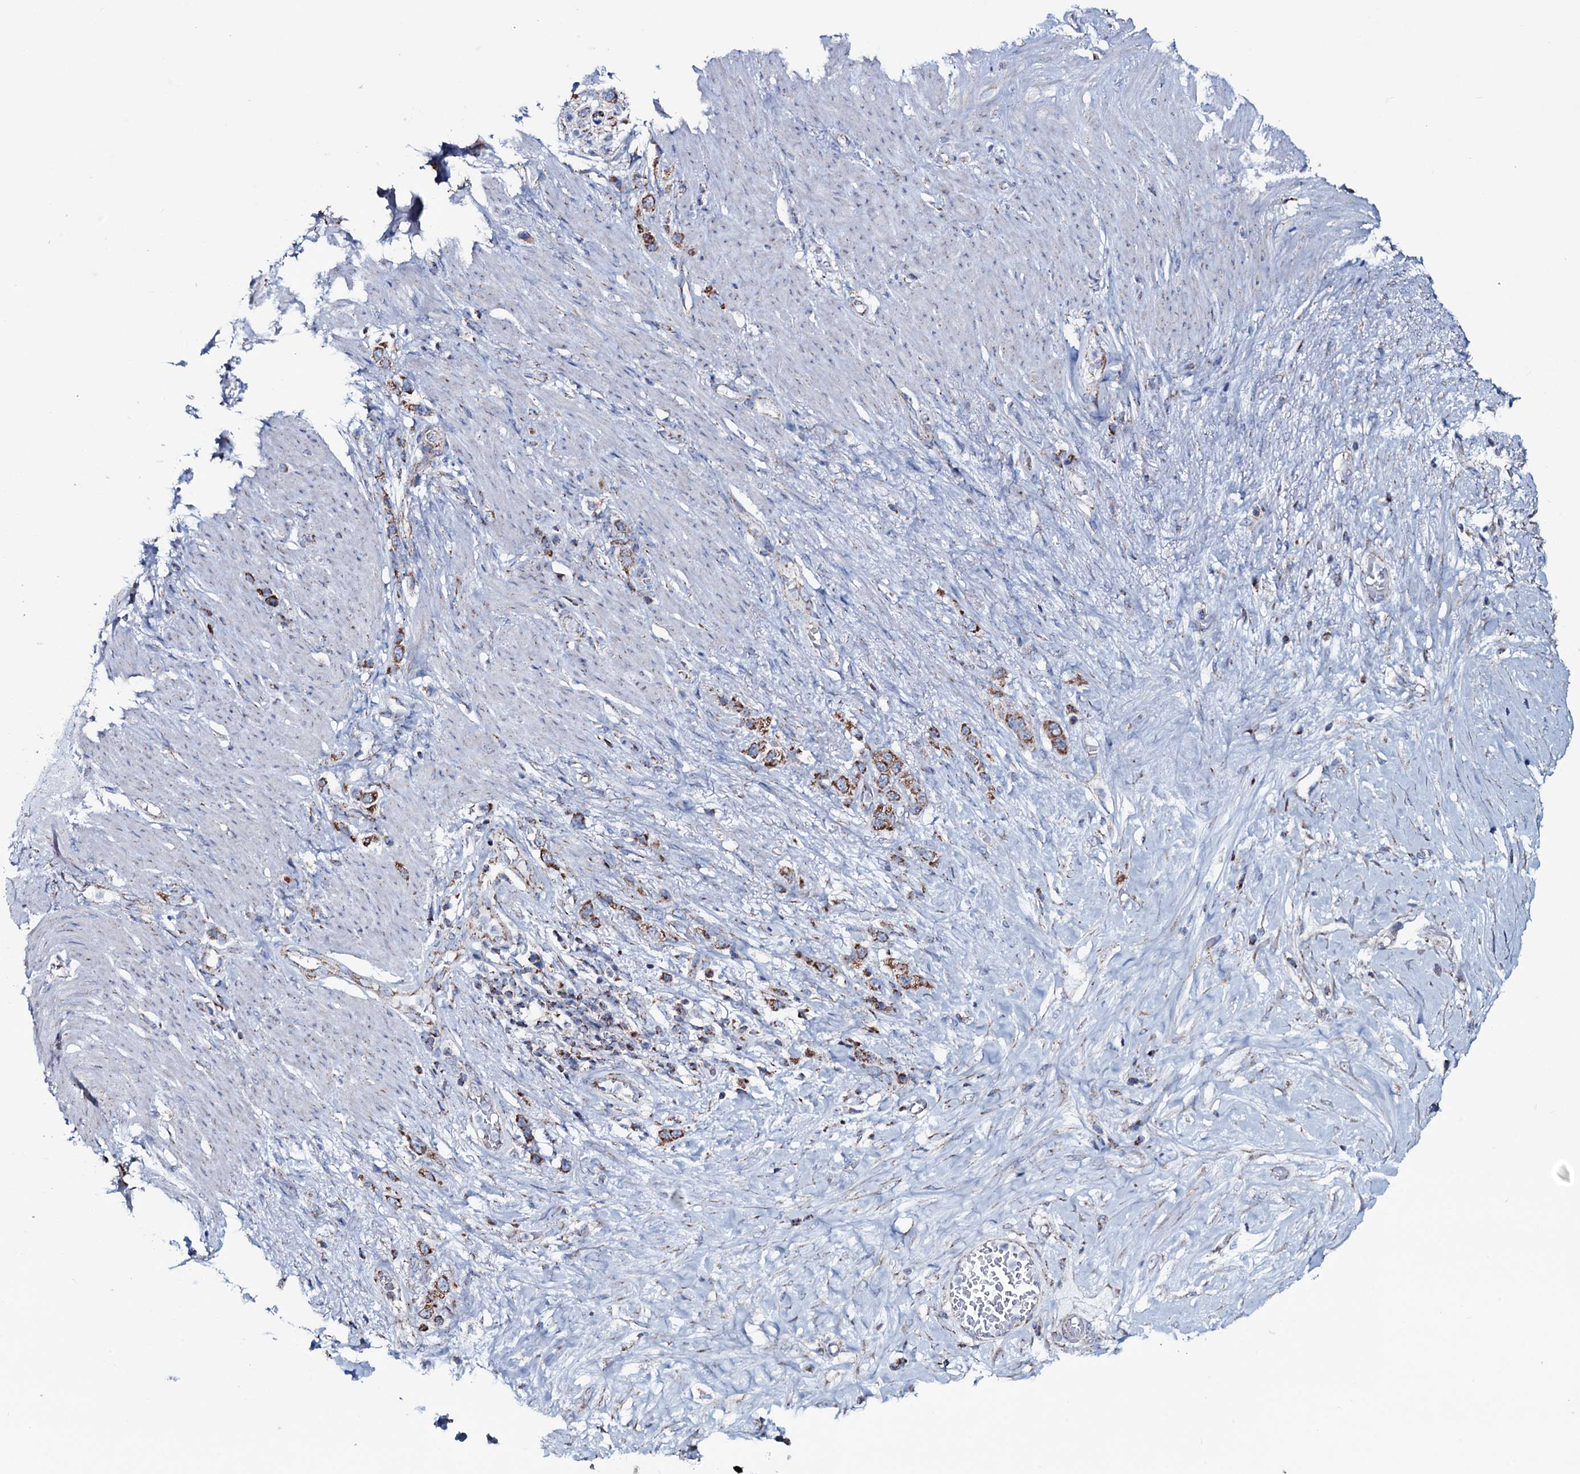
{"staining": {"intensity": "strong", "quantity": ">75%", "location": "cytoplasmic/membranous"}, "tissue": "stomach cancer", "cell_type": "Tumor cells", "image_type": "cancer", "snomed": [{"axis": "morphology", "description": "Adenocarcinoma, NOS"}, {"axis": "morphology", "description": "Adenocarcinoma, High grade"}, {"axis": "topography", "description": "Stomach, upper"}, {"axis": "topography", "description": "Stomach, lower"}], "caption": "Immunohistochemistry (DAB) staining of stomach adenocarcinoma displays strong cytoplasmic/membranous protein positivity in approximately >75% of tumor cells.", "gene": "MRPS35", "patient": {"sex": "female", "age": 65}}